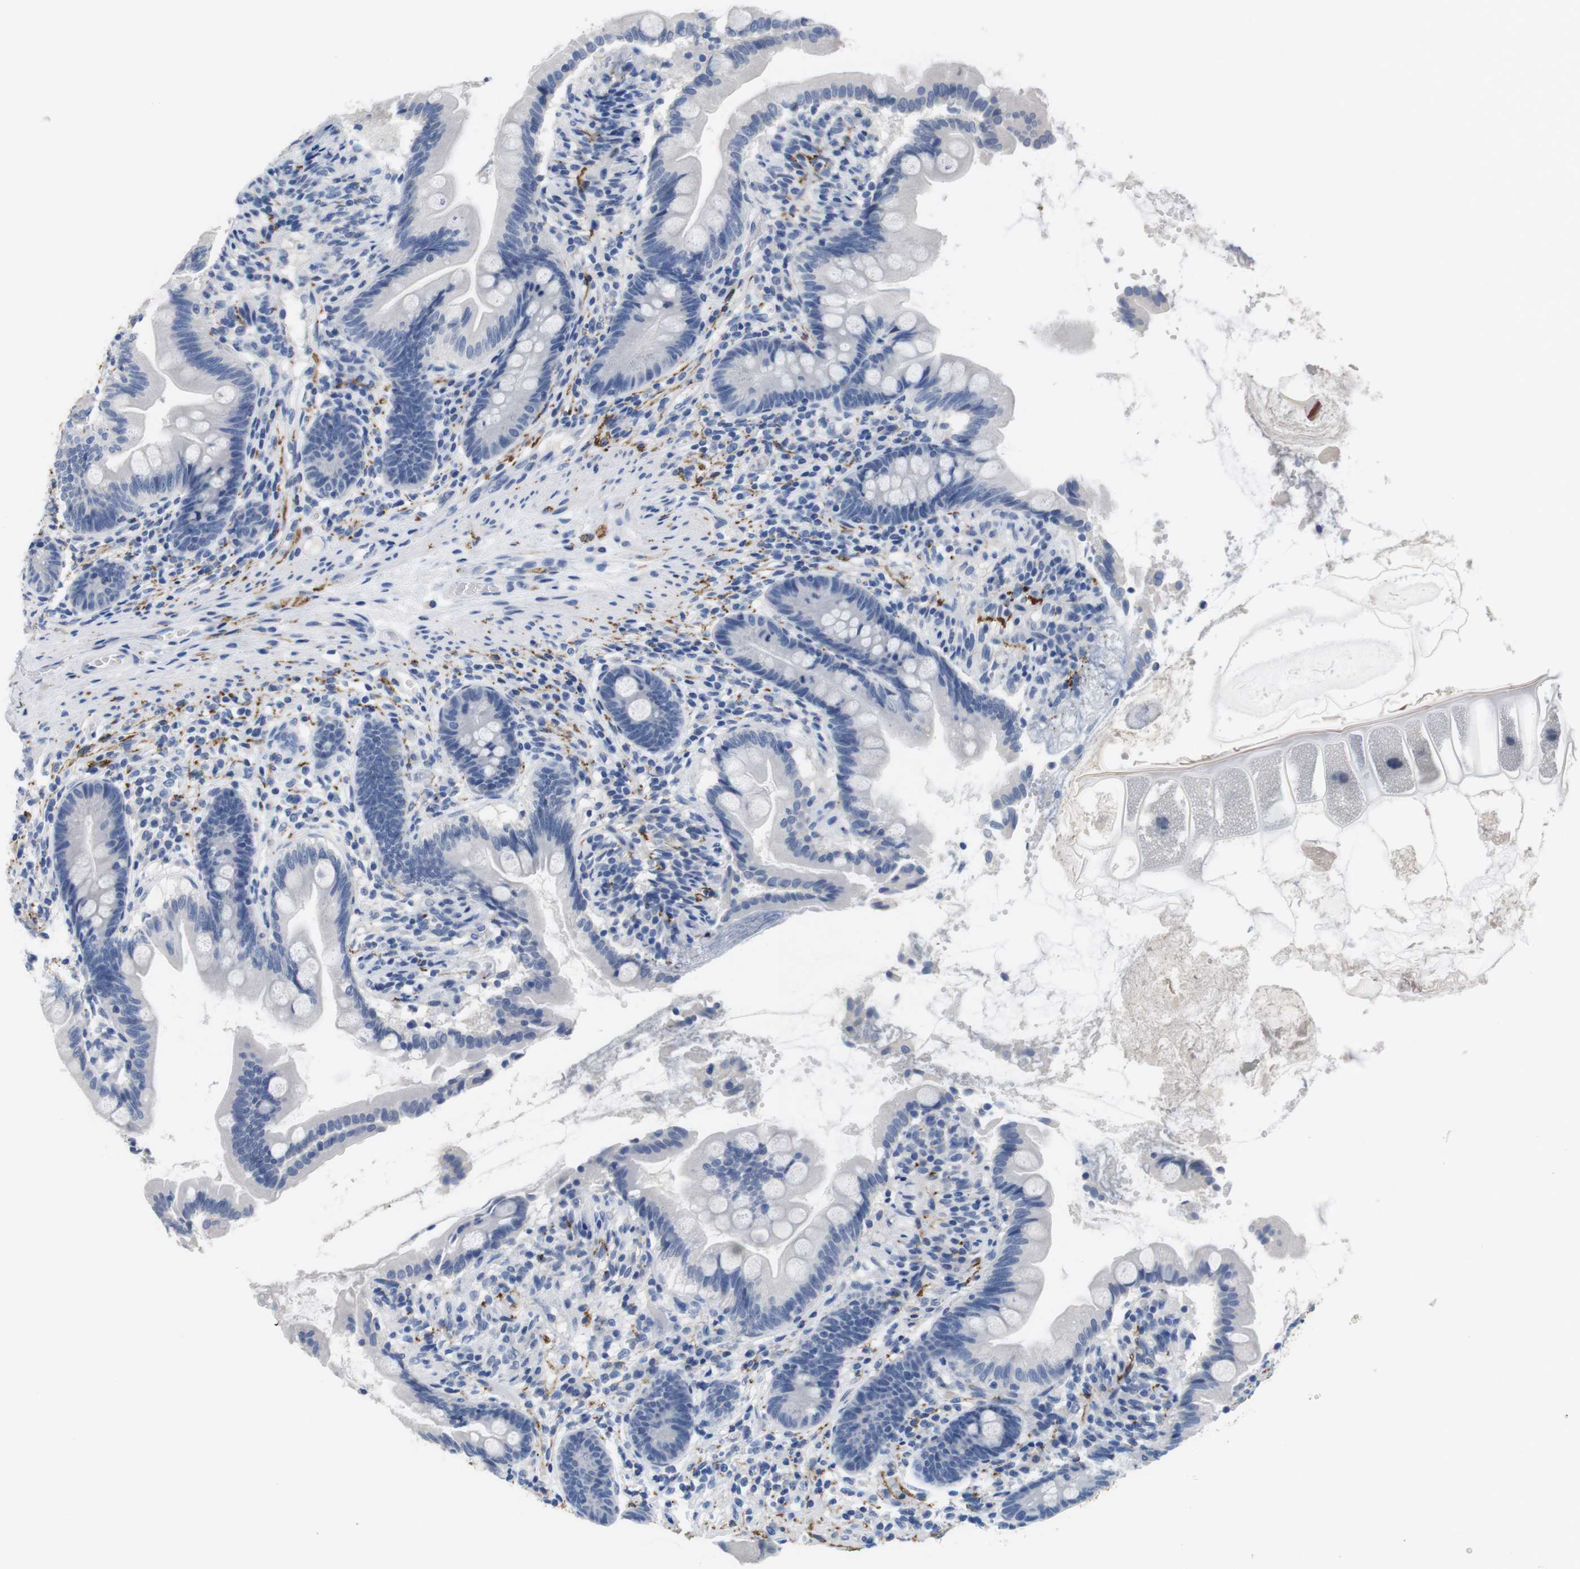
{"staining": {"intensity": "negative", "quantity": "none", "location": "none"}, "tissue": "small intestine", "cell_type": "Glandular cells", "image_type": "normal", "snomed": [{"axis": "morphology", "description": "Normal tissue, NOS"}, {"axis": "topography", "description": "Small intestine"}], "caption": "A micrograph of small intestine stained for a protein exhibits no brown staining in glandular cells. The staining is performed using DAB (3,3'-diaminobenzidine) brown chromogen with nuclei counter-stained in using hematoxylin.", "gene": "MAP6", "patient": {"sex": "female", "age": 56}}